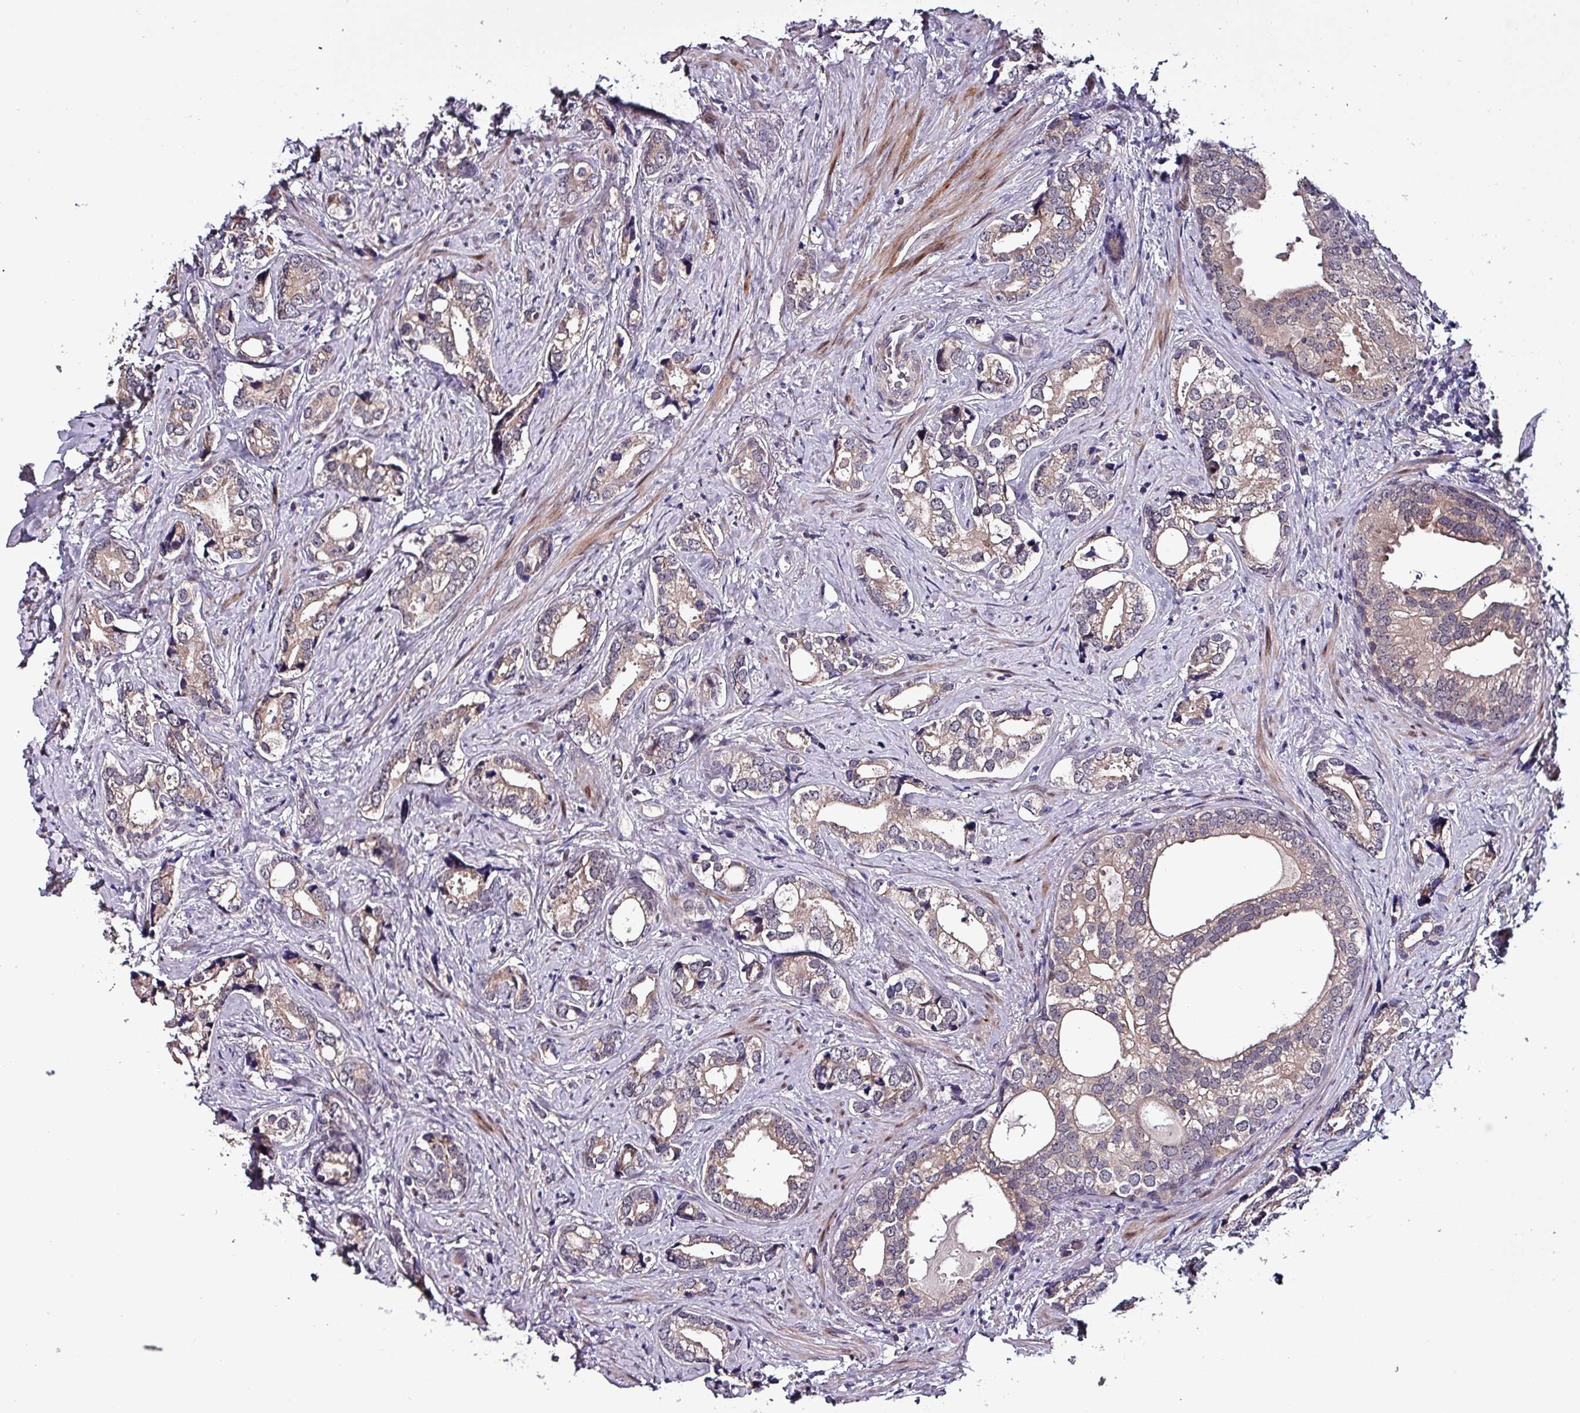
{"staining": {"intensity": "weak", "quantity": "25%-75%", "location": "cytoplasmic/membranous"}, "tissue": "prostate cancer", "cell_type": "Tumor cells", "image_type": "cancer", "snomed": [{"axis": "morphology", "description": "Adenocarcinoma, High grade"}, {"axis": "topography", "description": "Prostate"}], "caption": "About 25%-75% of tumor cells in human prostate cancer (high-grade adenocarcinoma) exhibit weak cytoplasmic/membranous protein staining as visualized by brown immunohistochemical staining.", "gene": "GRAPL", "patient": {"sex": "male", "age": 75}}